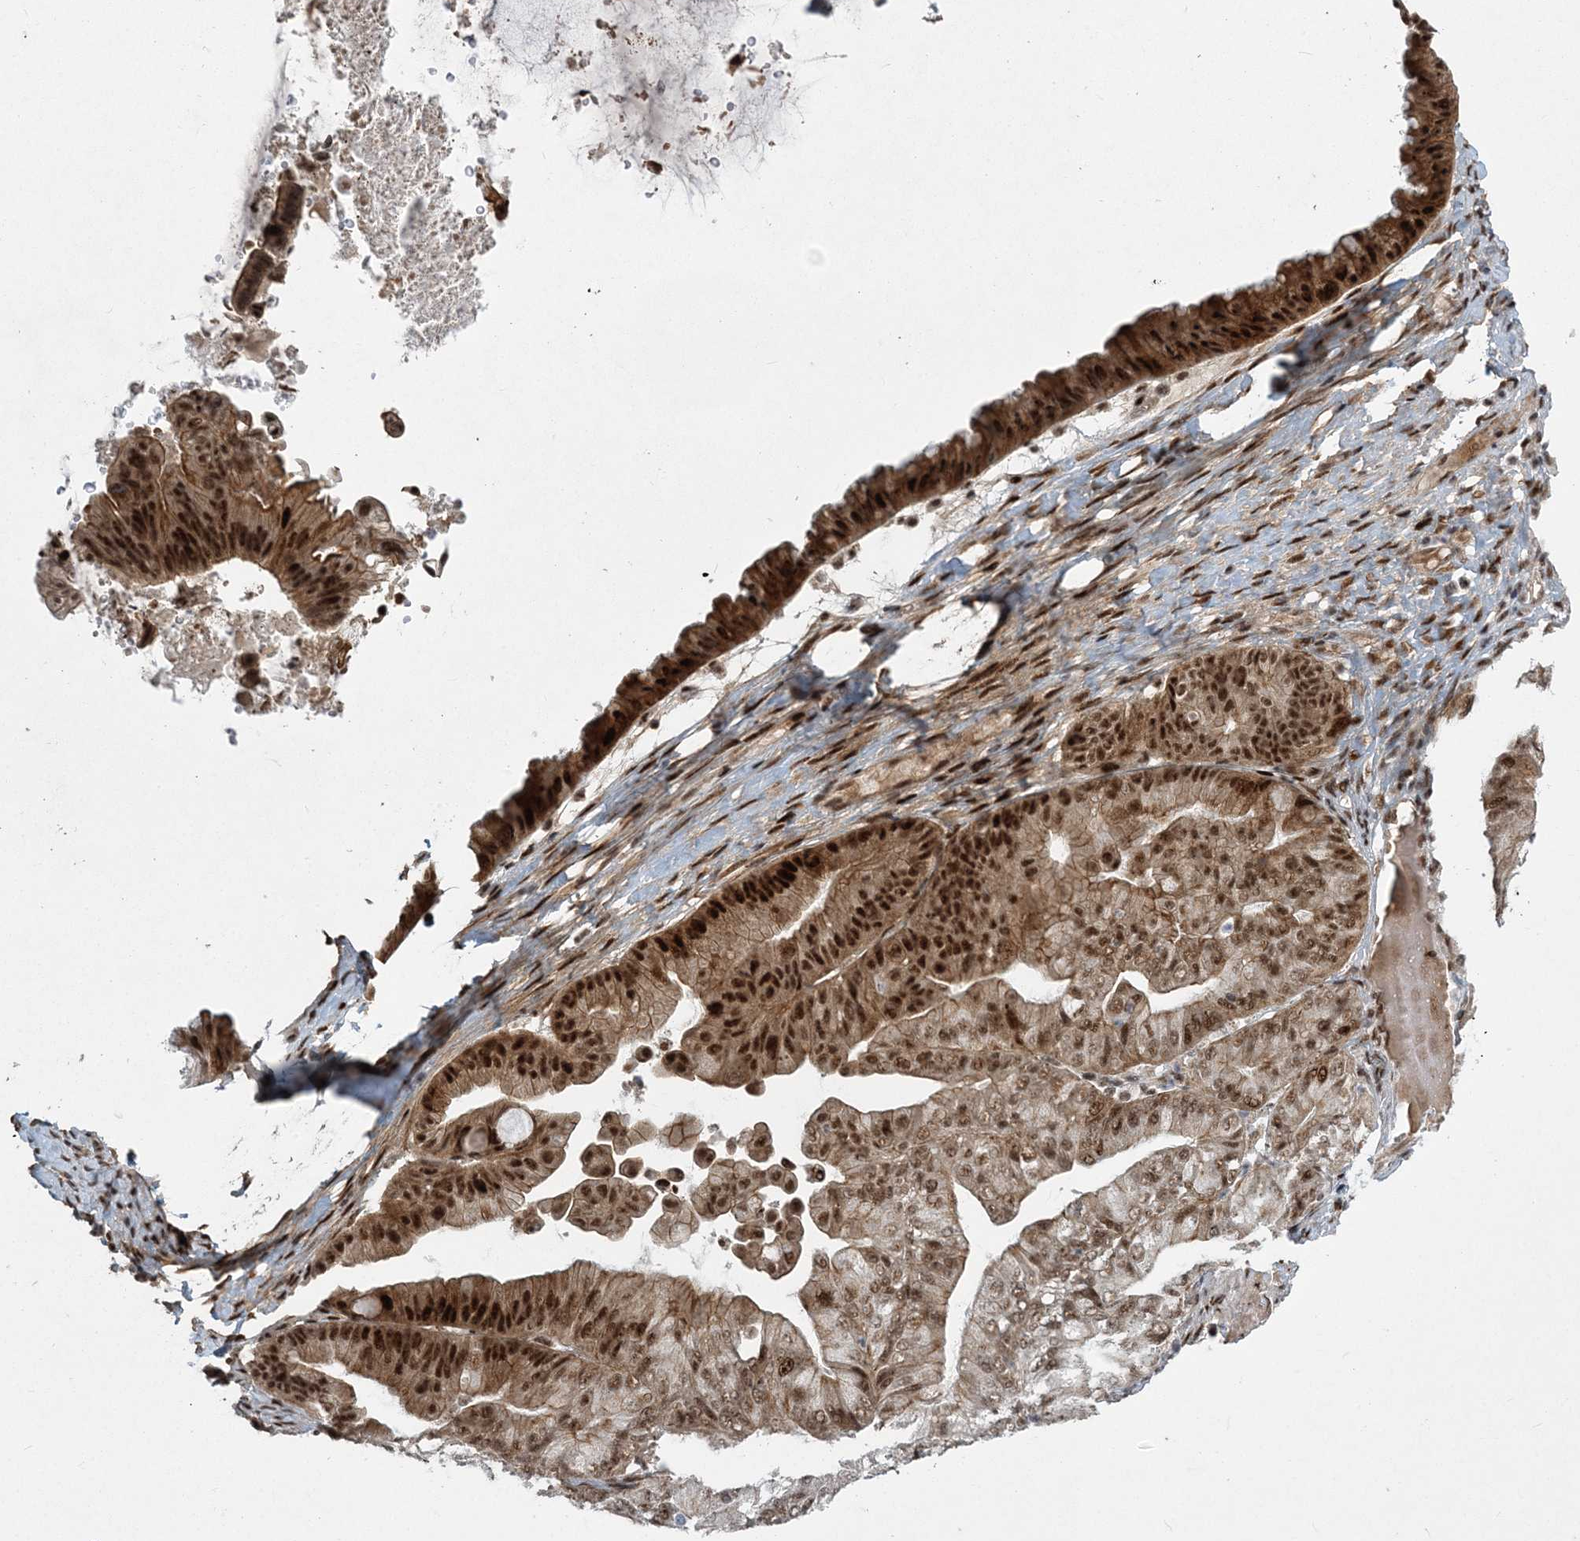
{"staining": {"intensity": "strong", "quantity": ">75%", "location": "cytoplasmic/membranous,nuclear"}, "tissue": "ovarian cancer", "cell_type": "Tumor cells", "image_type": "cancer", "snomed": [{"axis": "morphology", "description": "Cystadenocarcinoma, mucinous, NOS"}, {"axis": "topography", "description": "Ovary"}], "caption": "IHC (DAB (3,3'-diaminobenzidine)) staining of human ovarian mucinous cystadenocarcinoma demonstrates strong cytoplasmic/membranous and nuclear protein positivity in approximately >75% of tumor cells.", "gene": "CWC22", "patient": {"sex": "female", "age": 61}}